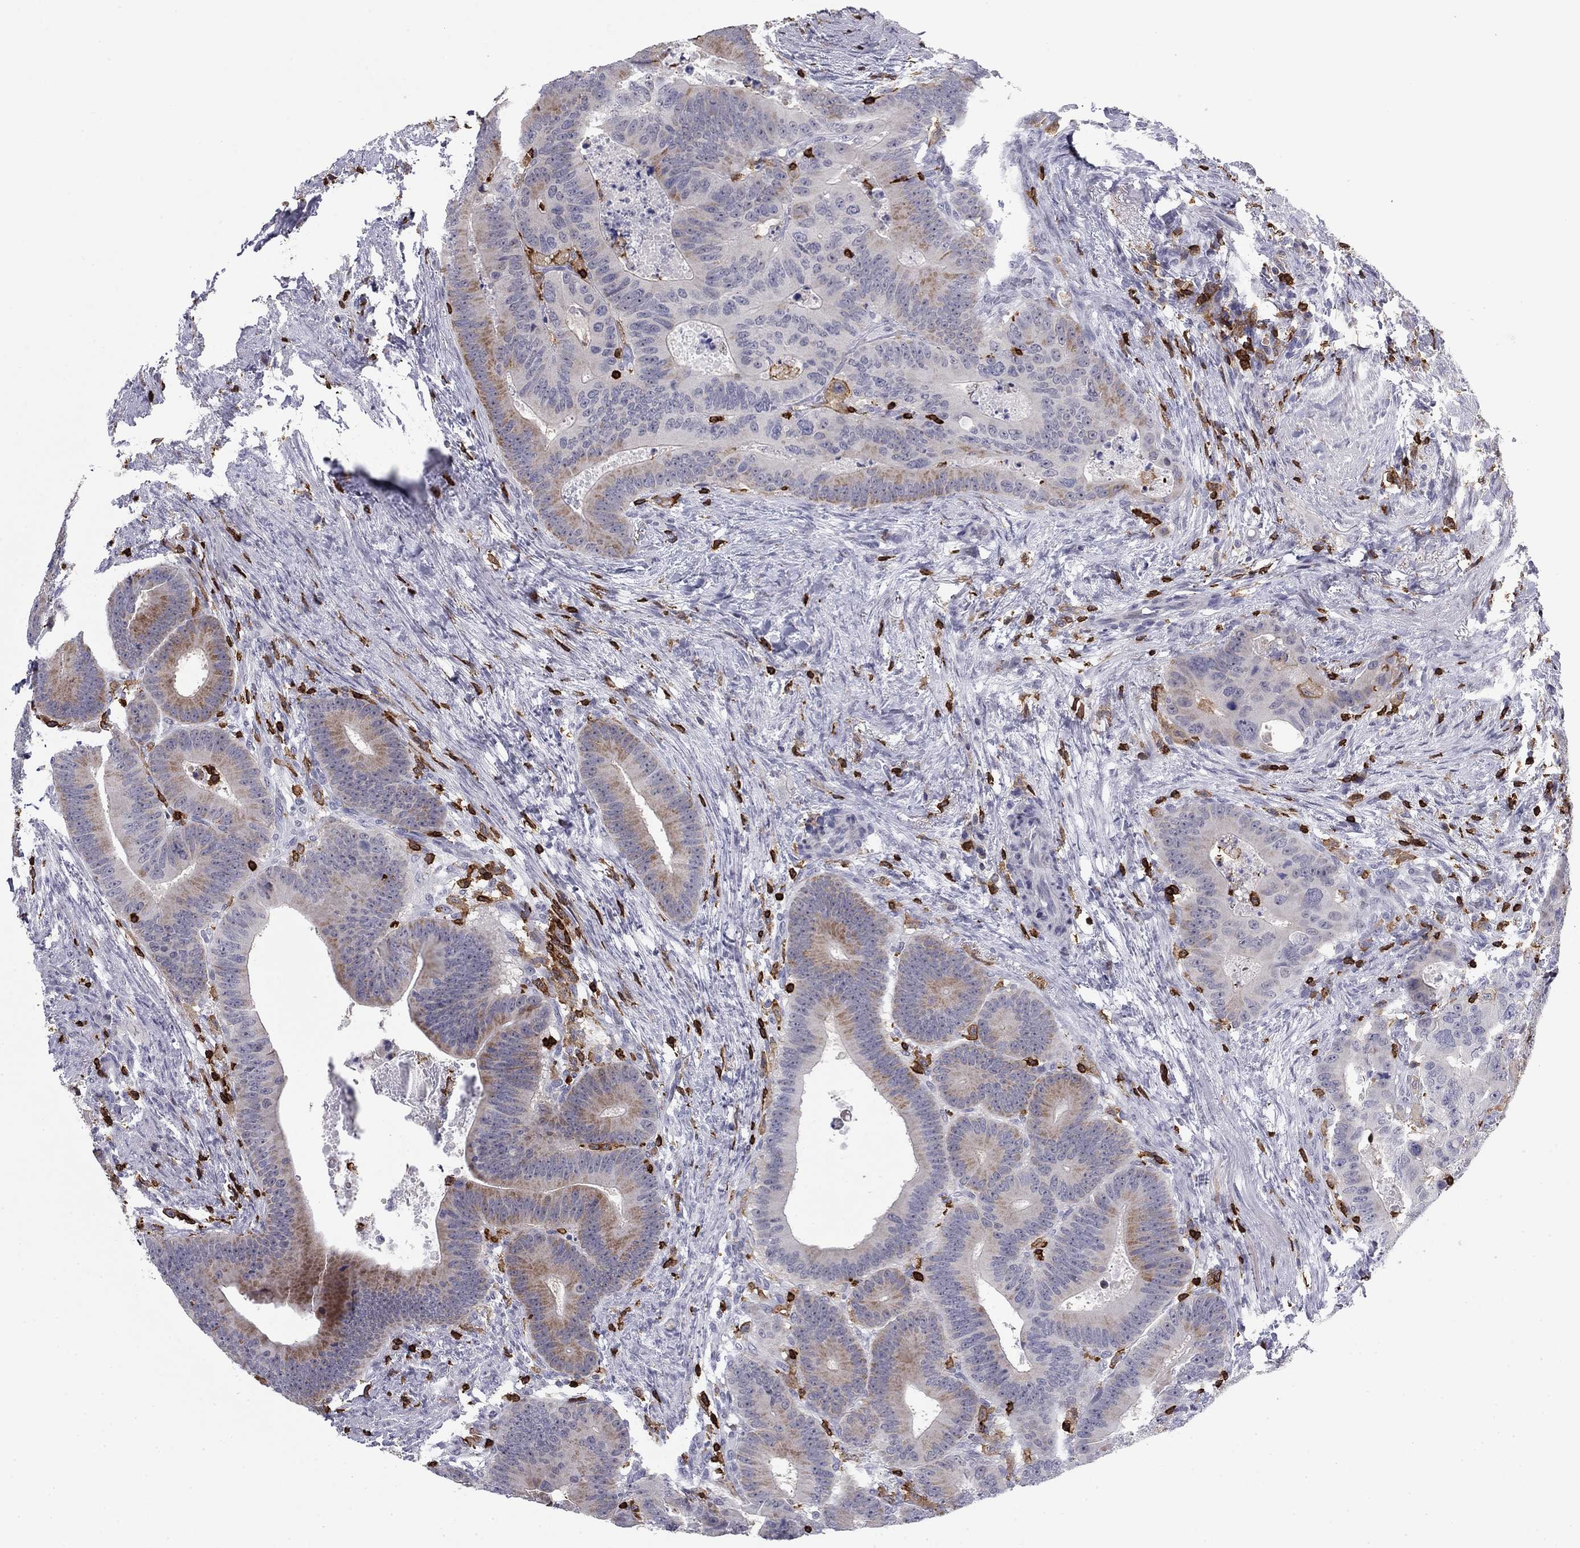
{"staining": {"intensity": "weak", "quantity": "<25%", "location": "cytoplasmic/membranous"}, "tissue": "colorectal cancer", "cell_type": "Tumor cells", "image_type": "cancer", "snomed": [{"axis": "morphology", "description": "Adenocarcinoma, NOS"}, {"axis": "topography", "description": "Rectum"}], "caption": "DAB (3,3'-diaminobenzidine) immunohistochemical staining of human adenocarcinoma (colorectal) demonstrates no significant expression in tumor cells.", "gene": "ARHGAP27", "patient": {"sex": "male", "age": 64}}